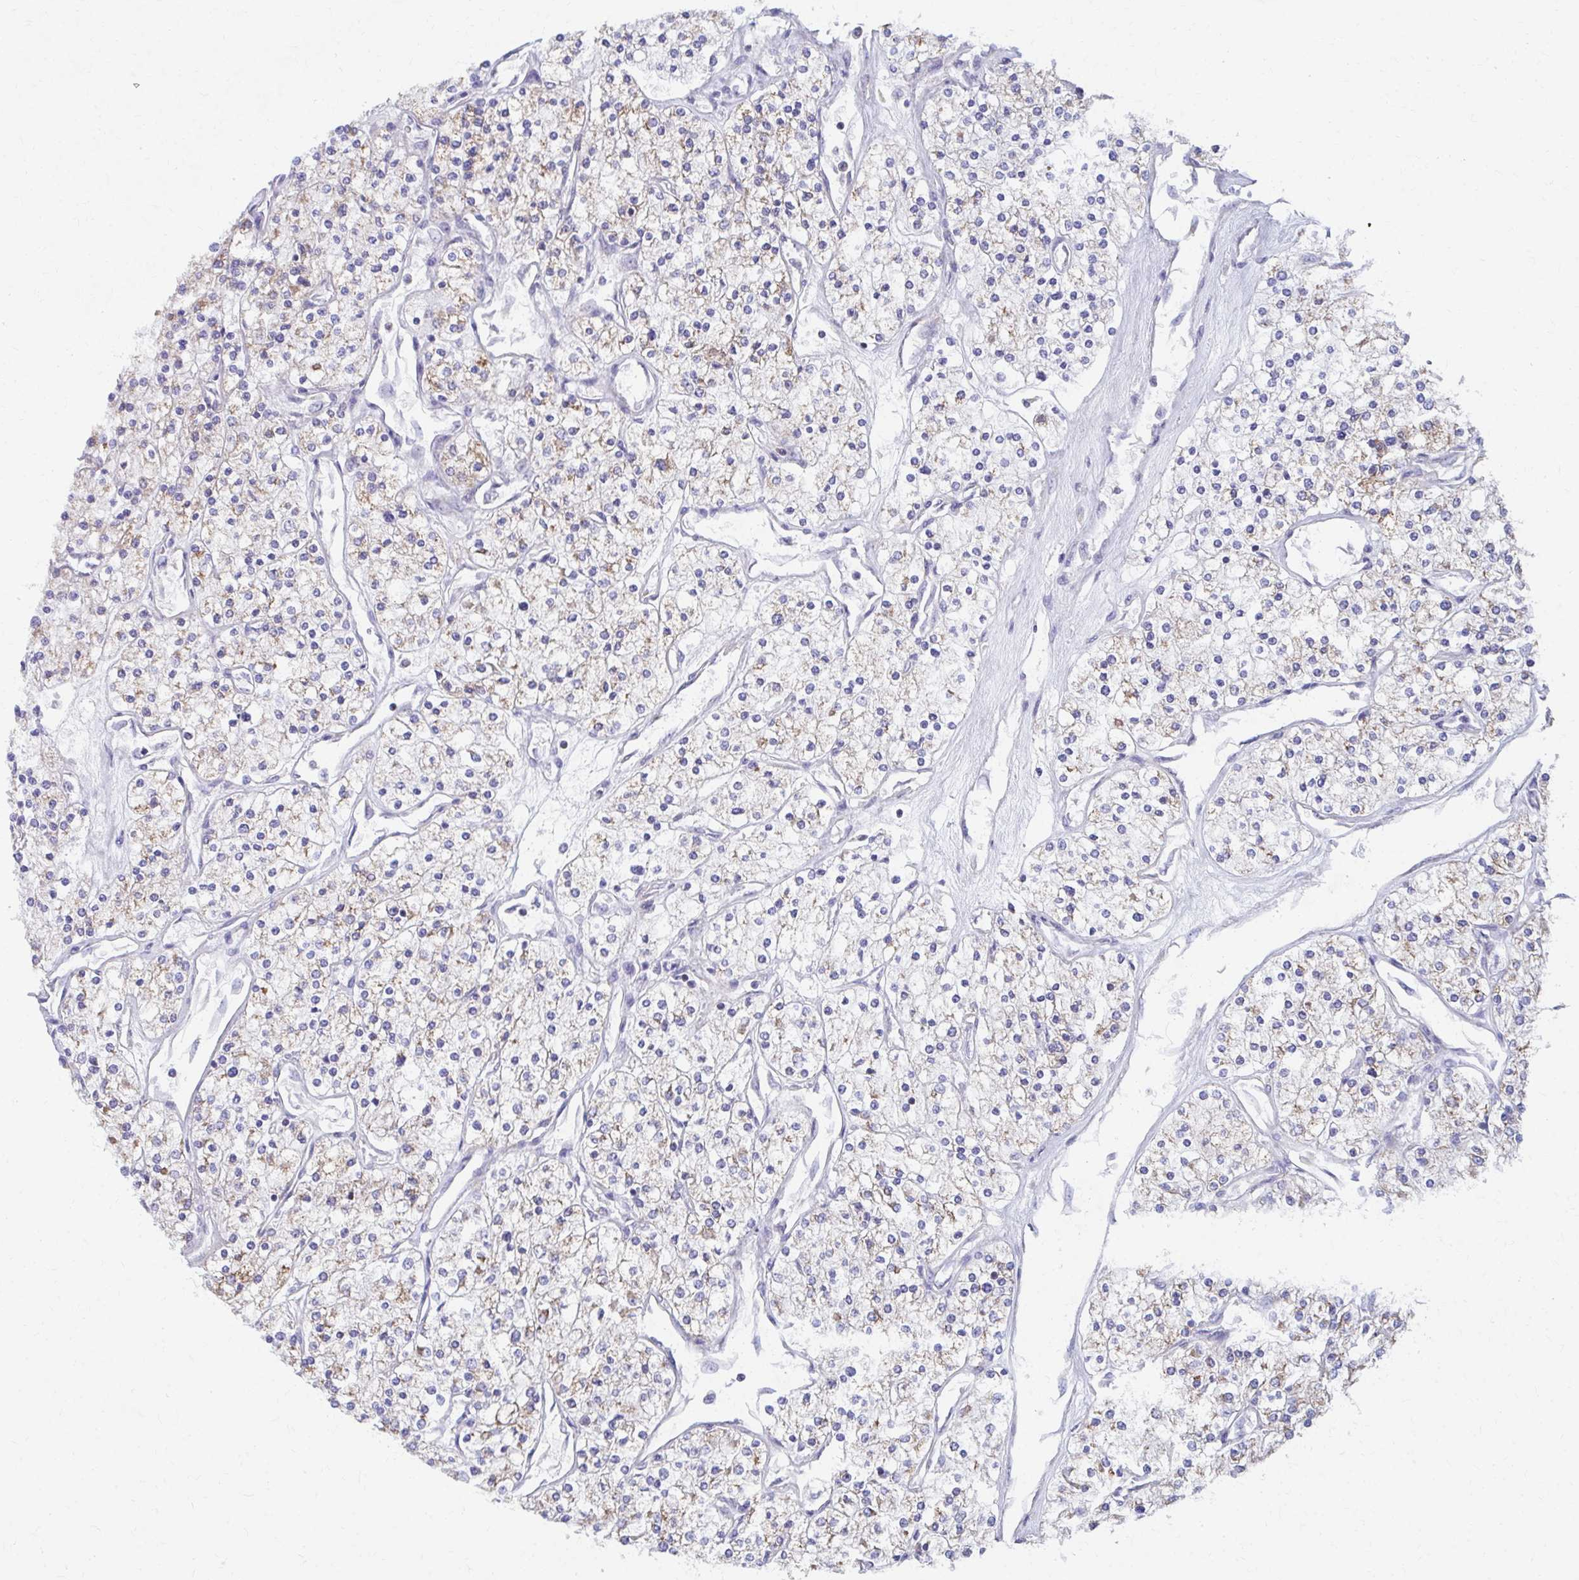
{"staining": {"intensity": "weak", "quantity": "25%-75%", "location": "cytoplasmic/membranous"}, "tissue": "renal cancer", "cell_type": "Tumor cells", "image_type": "cancer", "snomed": [{"axis": "morphology", "description": "Adenocarcinoma, NOS"}, {"axis": "topography", "description": "Kidney"}], "caption": "Approximately 25%-75% of tumor cells in renal adenocarcinoma demonstrate weak cytoplasmic/membranous protein positivity as visualized by brown immunohistochemical staining.", "gene": "RCC1L", "patient": {"sex": "male", "age": 80}}